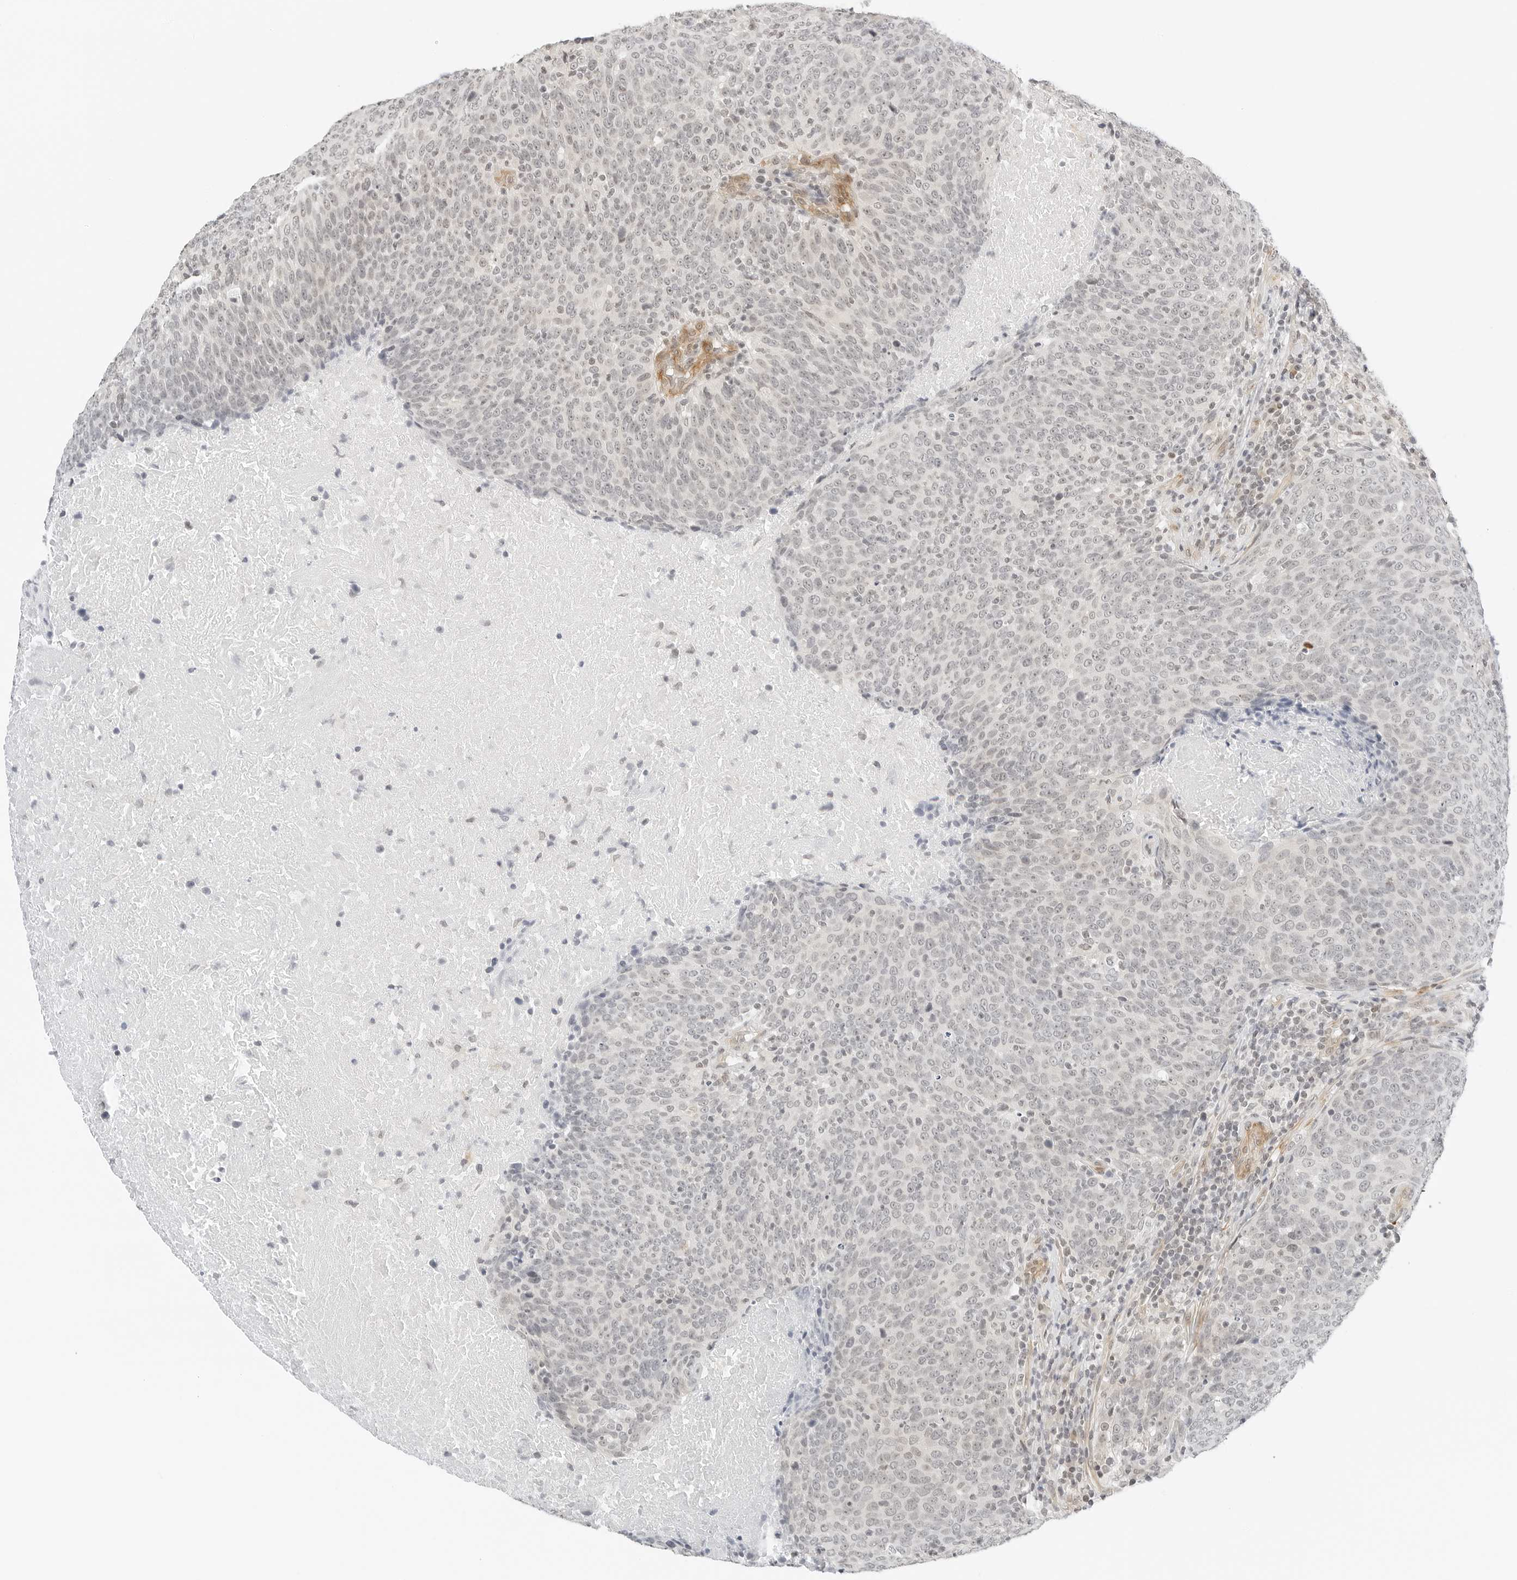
{"staining": {"intensity": "weak", "quantity": "<25%", "location": "nuclear"}, "tissue": "head and neck cancer", "cell_type": "Tumor cells", "image_type": "cancer", "snomed": [{"axis": "morphology", "description": "Squamous cell carcinoma, NOS"}, {"axis": "morphology", "description": "Squamous cell carcinoma, metastatic, NOS"}, {"axis": "topography", "description": "Lymph node"}, {"axis": "topography", "description": "Head-Neck"}], "caption": "Metastatic squamous cell carcinoma (head and neck) was stained to show a protein in brown. There is no significant expression in tumor cells. (DAB immunohistochemistry (IHC) visualized using brightfield microscopy, high magnification).", "gene": "NEO1", "patient": {"sex": "male", "age": 62}}